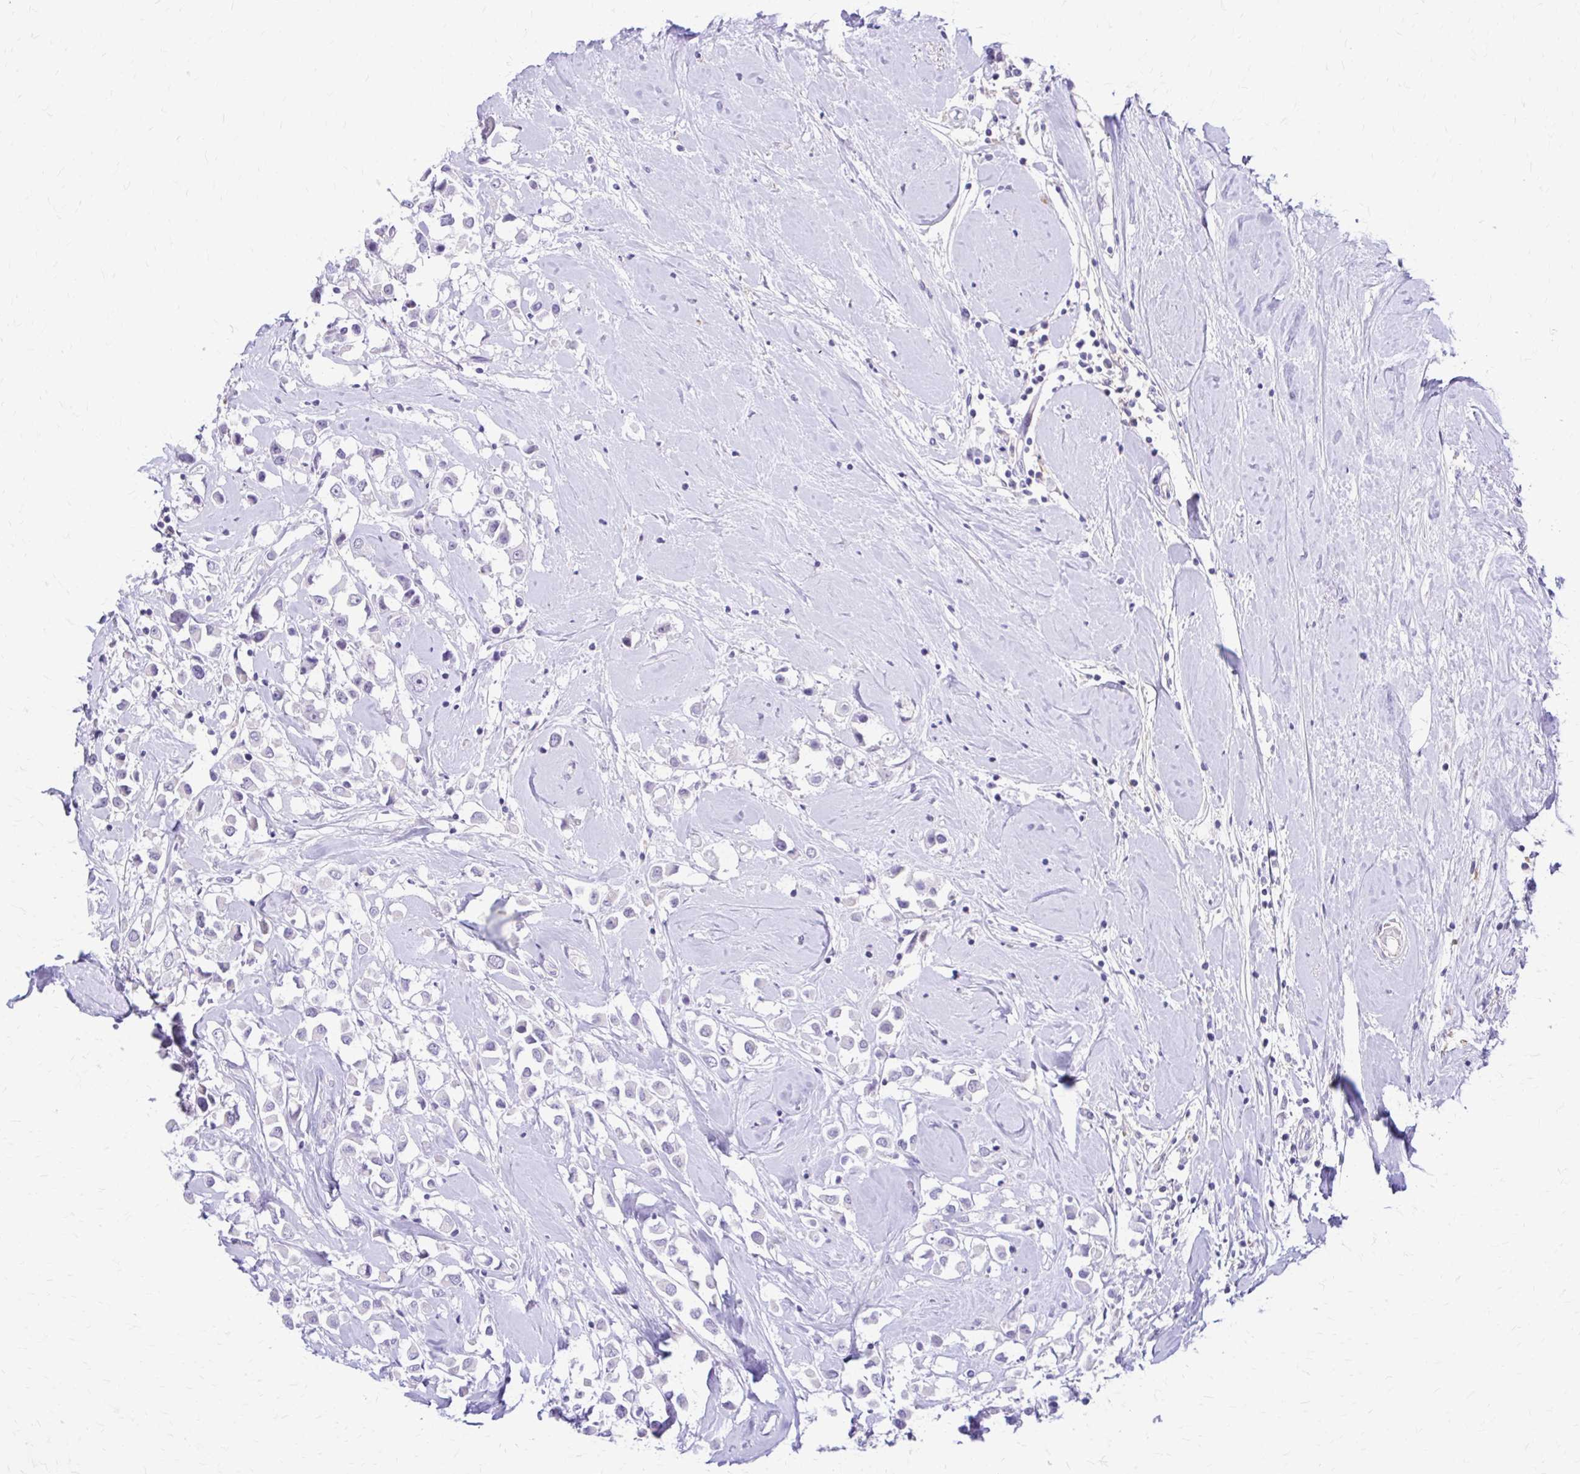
{"staining": {"intensity": "negative", "quantity": "none", "location": "none"}, "tissue": "breast cancer", "cell_type": "Tumor cells", "image_type": "cancer", "snomed": [{"axis": "morphology", "description": "Duct carcinoma"}, {"axis": "topography", "description": "Breast"}], "caption": "IHC photomicrograph of human breast infiltrating ductal carcinoma stained for a protein (brown), which reveals no expression in tumor cells.", "gene": "RHOBTB2", "patient": {"sex": "female", "age": 61}}